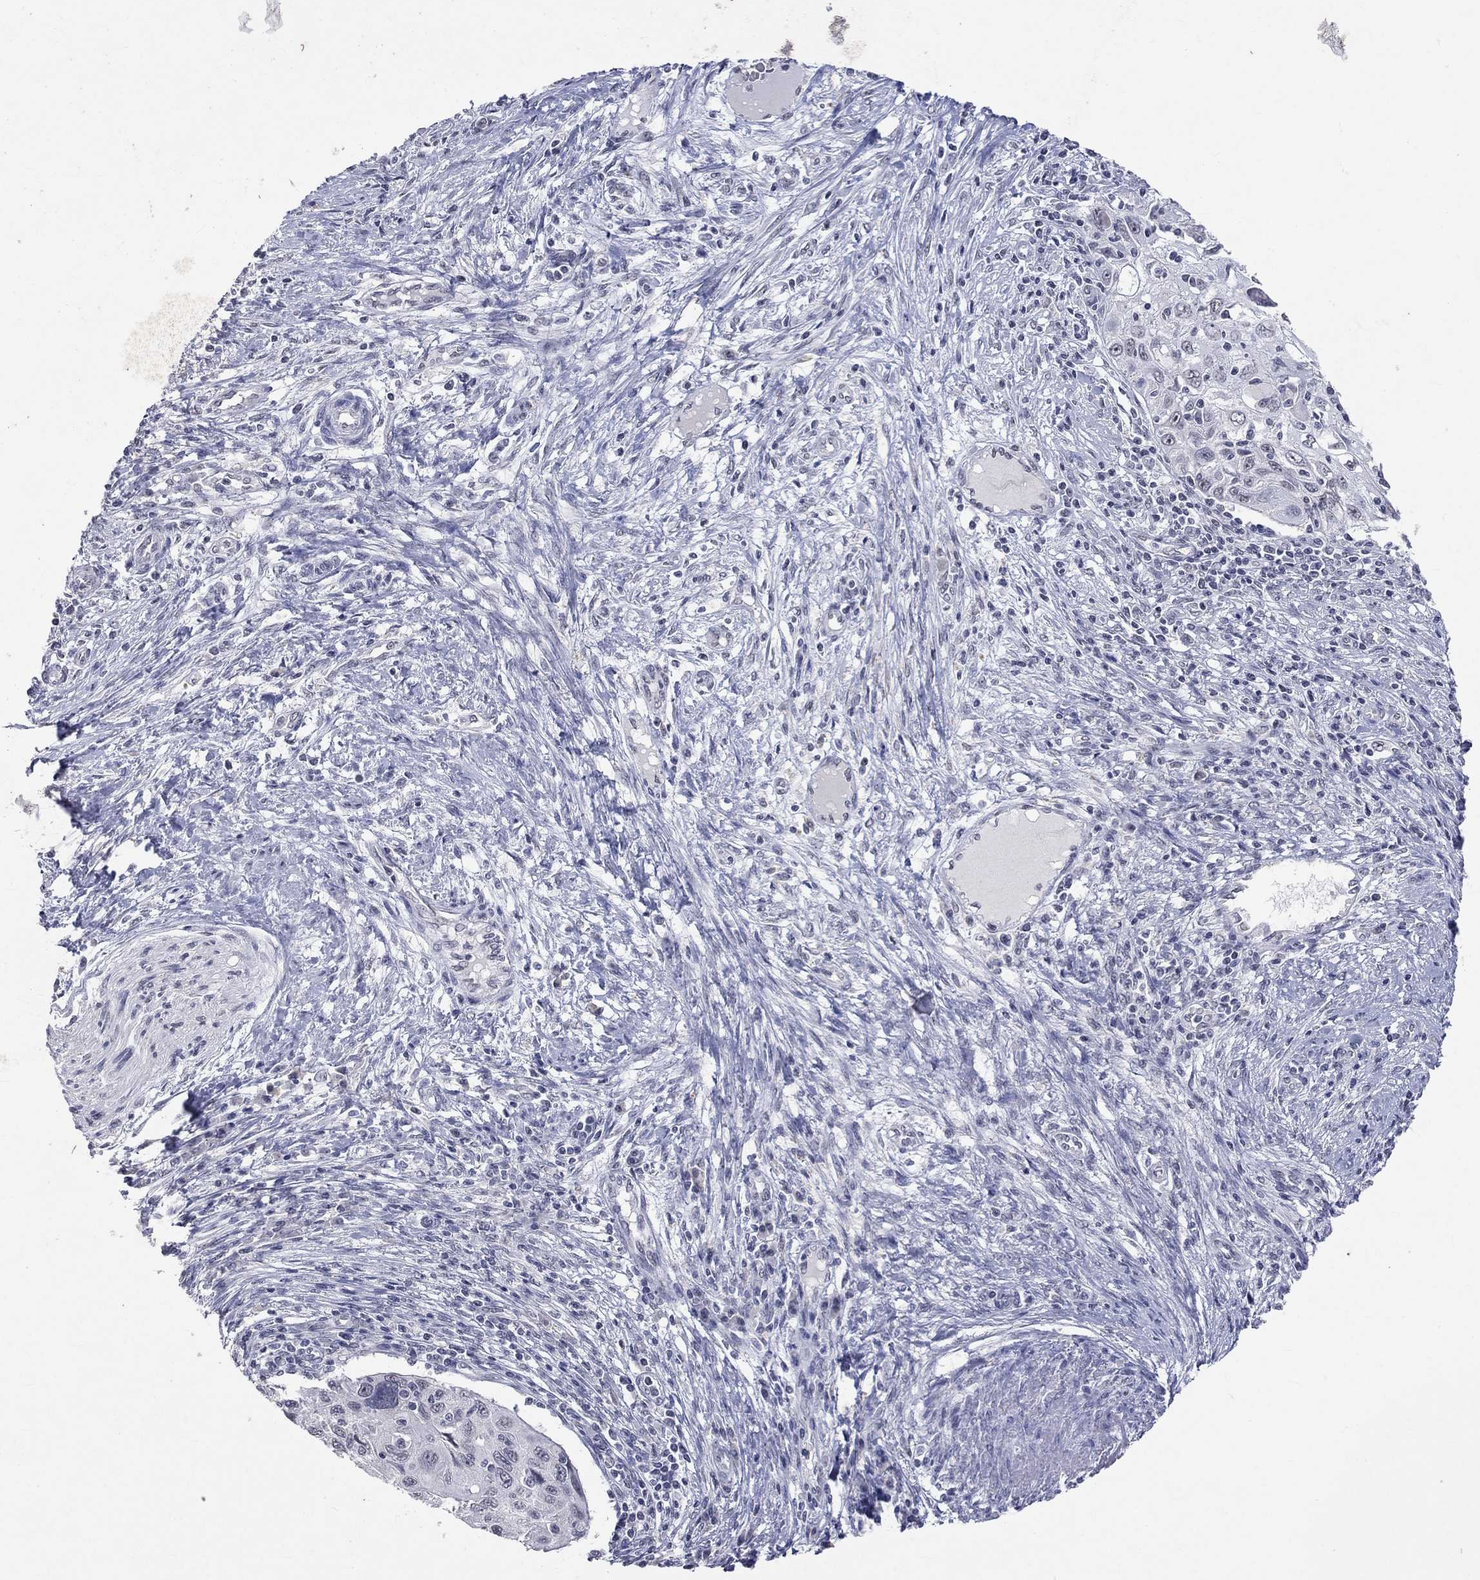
{"staining": {"intensity": "negative", "quantity": "none", "location": "none"}, "tissue": "cervical cancer", "cell_type": "Tumor cells", "image_type": "cancer", "snomed": [{"axis": "morphology", "description": "Squamous cell carcinoma, NOS"}, {"axis": "topography", "description": "Cervix"}], "caption": "DAB (3,3'-diaminobenzidine) immunohistochemical staining of human cervical cancer (squamous cell carcinoma) exhibits no significant positivity in tumor cells.", "gene": "TMEM143", "patient": {"sex": "female", "age": 70}}